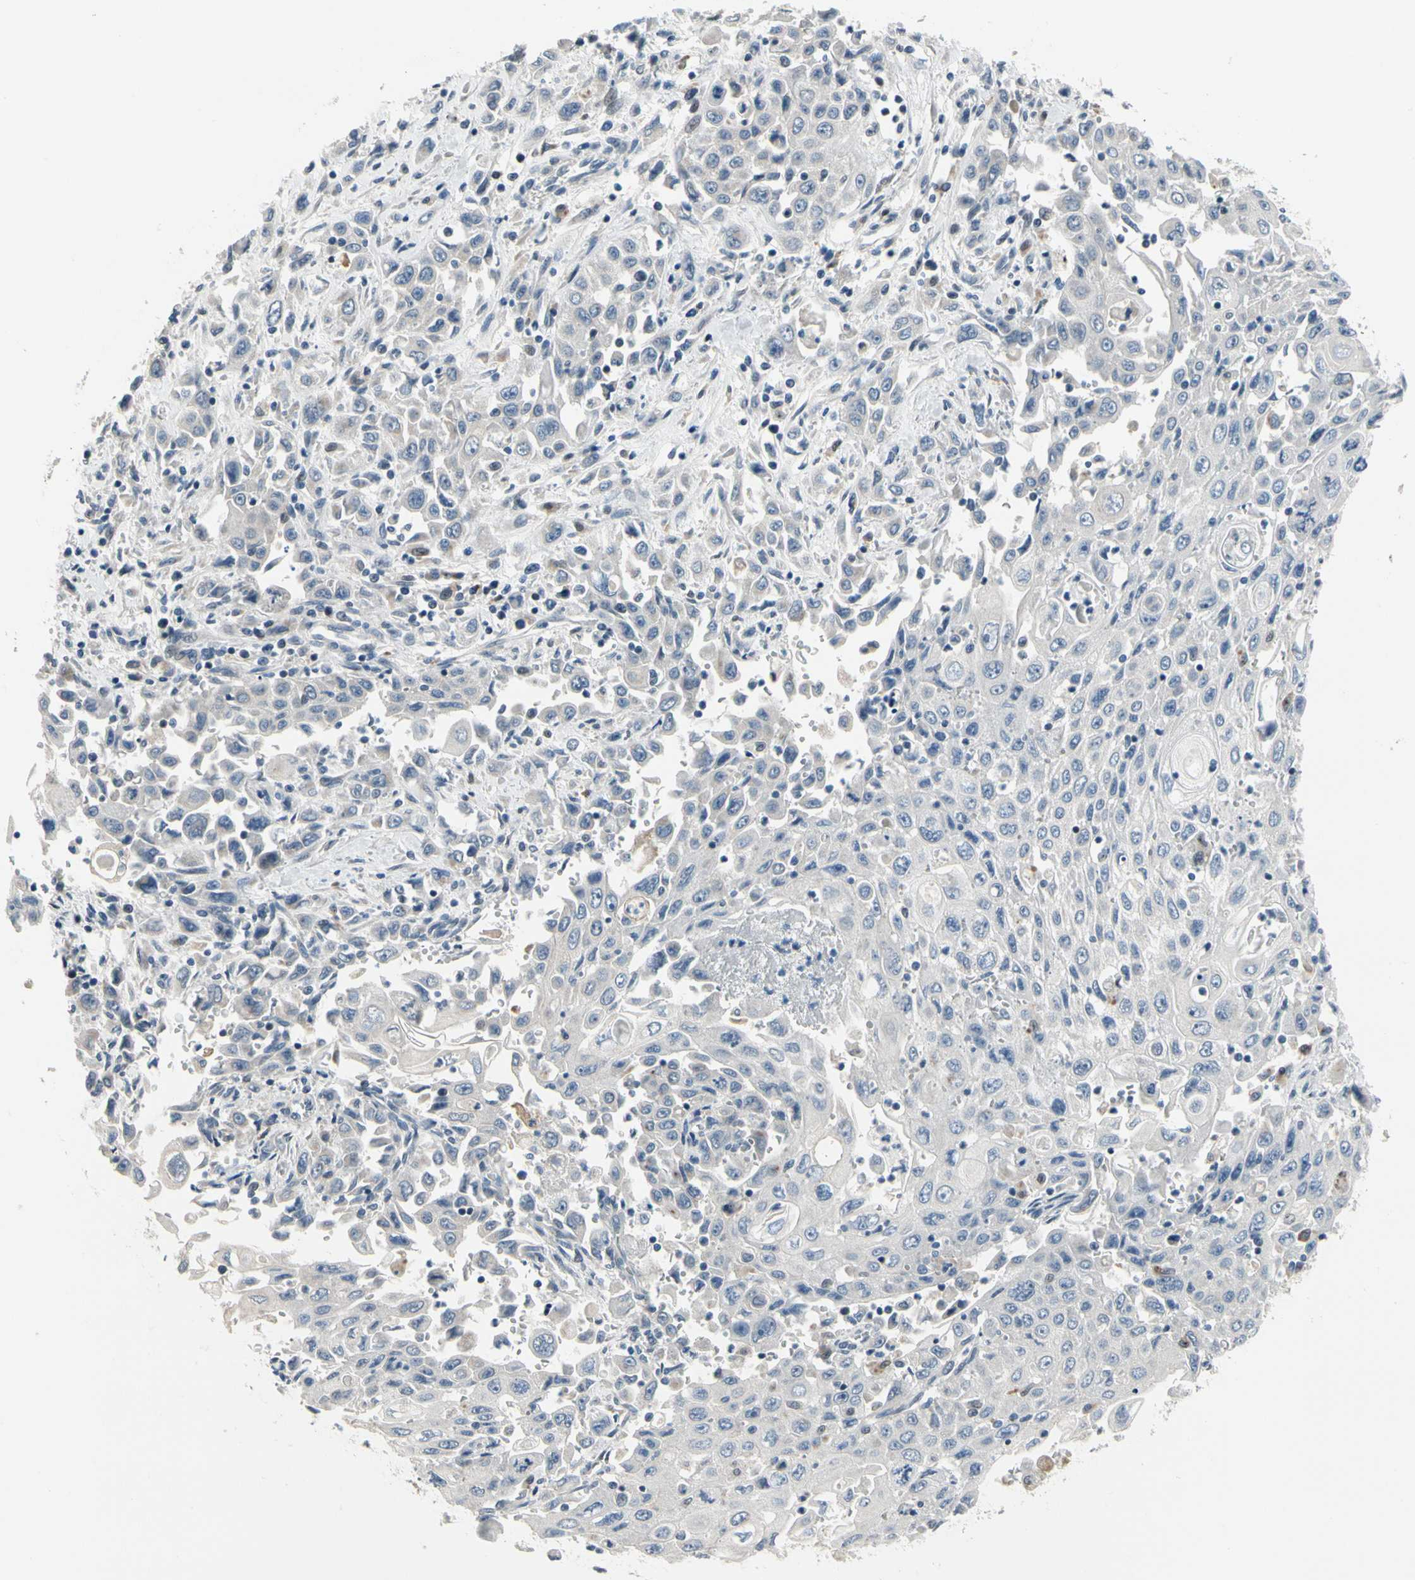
{"staining": {"intensity": "negative", "quantity": "none", "location": "none"}, "tissue": "pancreatic cancer", "cell_type": "Tumor cells", "image_type": "cancer", "snomed": [{"axis": "morphology", "description": "Adenocarcinoma, NOS"}, {"axis": "topography", "description": "Pancreas"}], "caption": "An immunohistochemistry micrograph of pancreatic adenocarcinoma is shown. There is no staining in tumor cells of pancreatic adenocarcinoma.", "gene": "NFASC", "patient": {"sex": "male", "age": 70}}